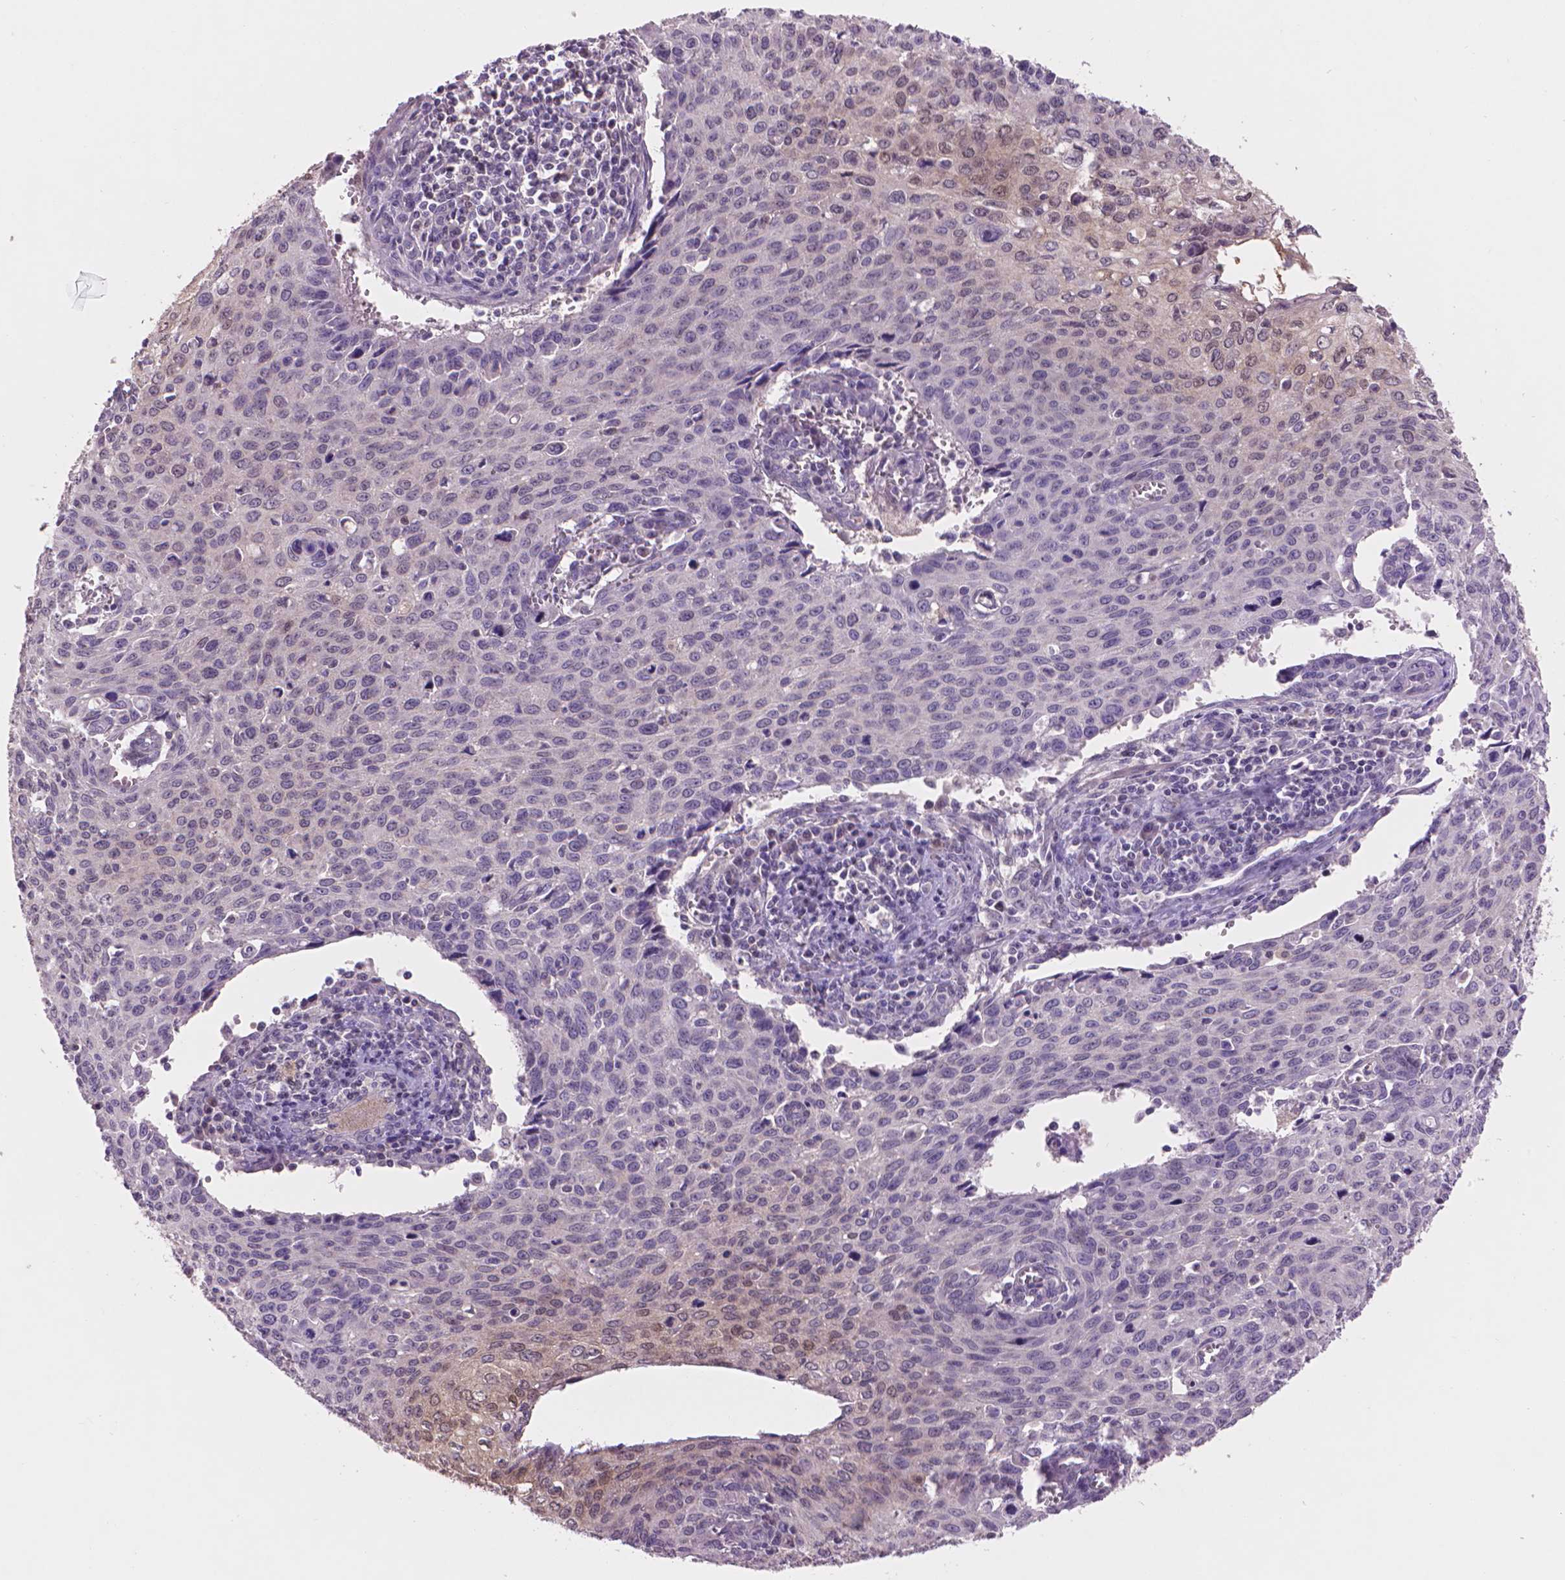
{"staining": {"intensity": "negative", "quantity": "none", "location": "none"}, "tissue": "cervical cancer", "cell_type": "Tumor cells", "image_type": "cancer", "snomed": [{"axis": "morphology", "description": "Squamous cell carcinoma, NOS"}, {"axis": "topography", "description": "Cervix"}], "caption": "The photomicrograph displays no staining of tumor cells in cervical cancer. (DAB immunohistochemistry visualized using brightfield microscopy, high magnification).", "gene": "ENO2", "patient": {"sex": "female", "age": 38}}